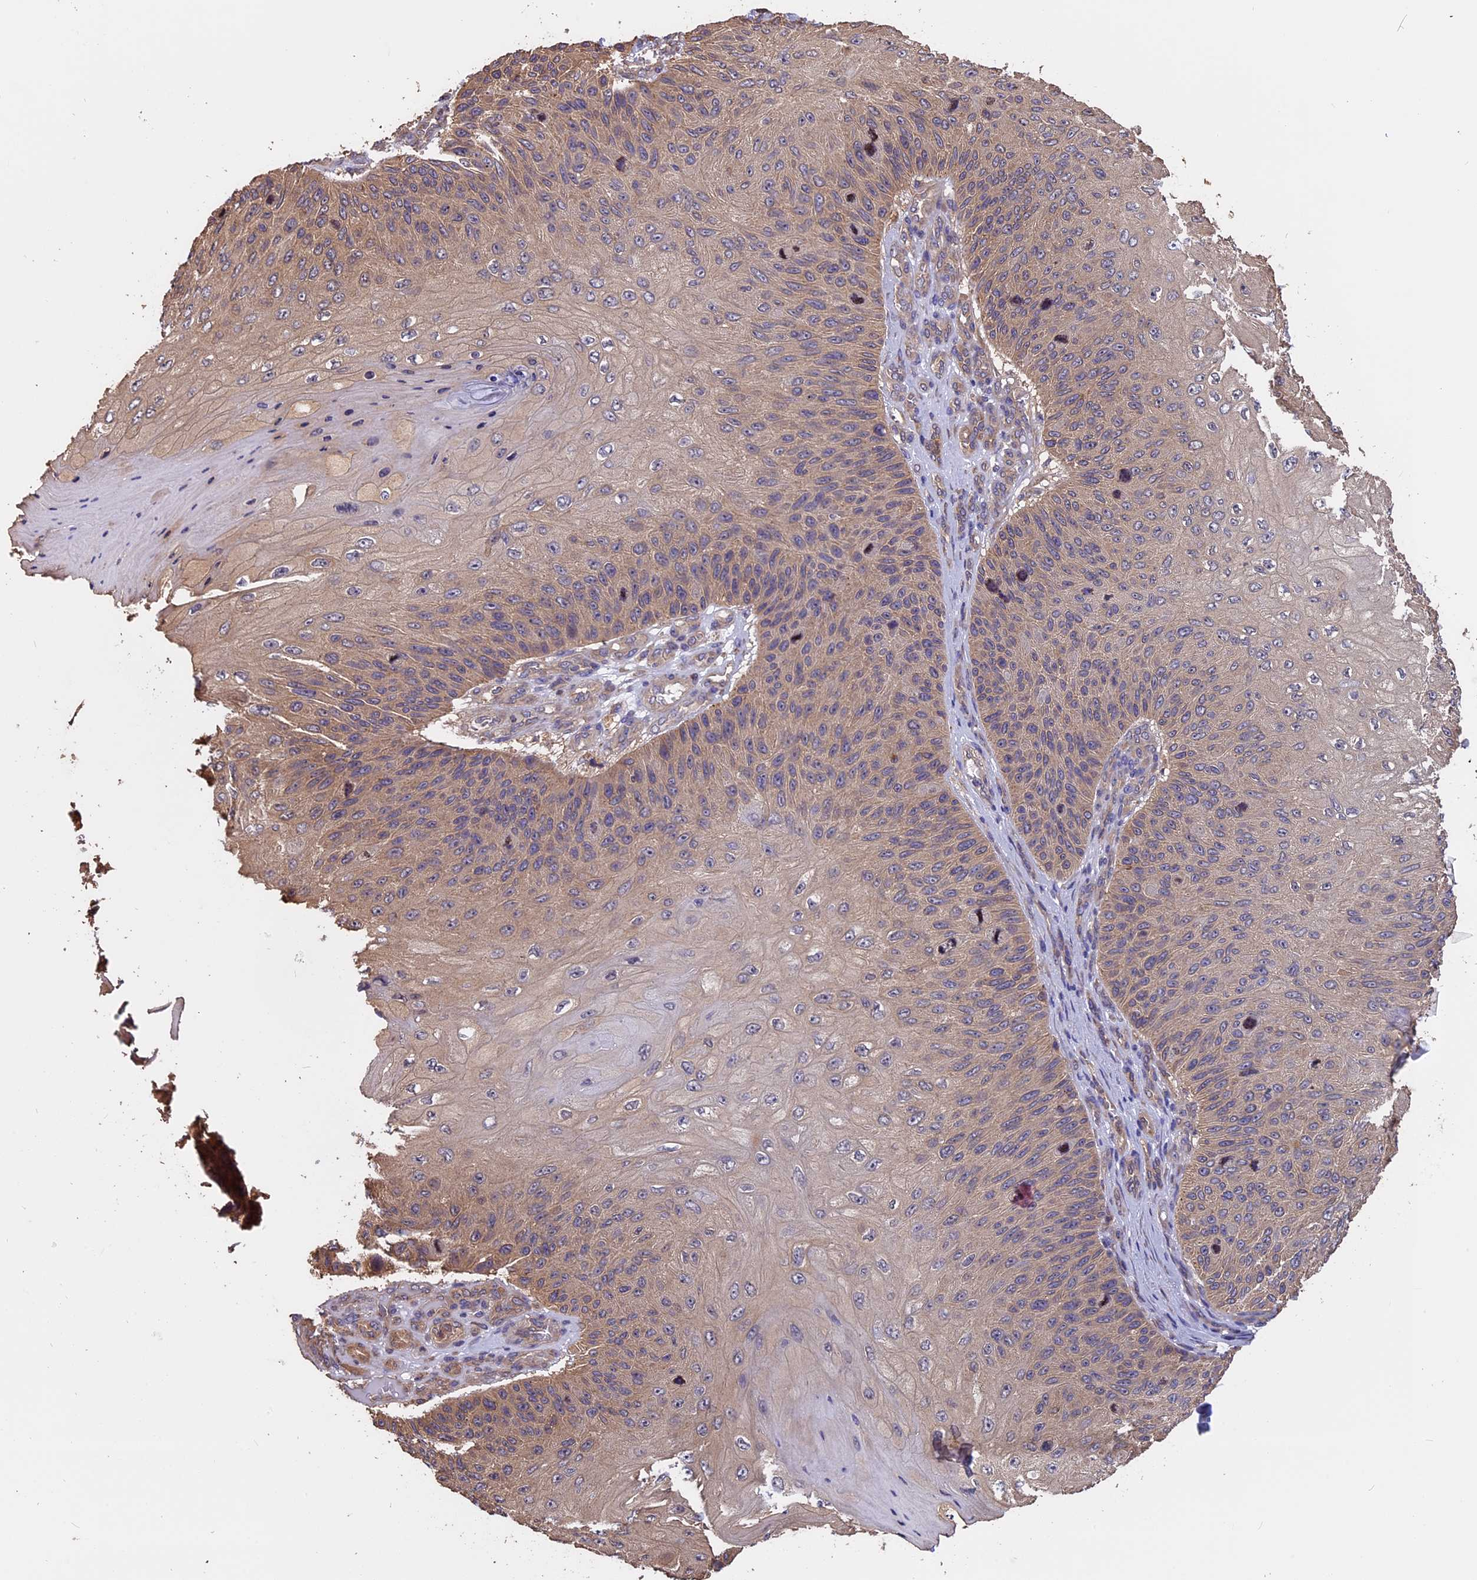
{"staining": {"intensity": "weak", "quantity": "25%-75%", "location": "cytoplasmic/membranous"}, "tissue": "skin cancer", "cell_type": "Tumor cells", "image_type": "cancer", "snomed": [{"axis": "morphology", "description": "Squamous cell carcinoma, NOS"}, {"axis": "topography", "description": "Skin"}], "caption": "Skin squamous cell carcinoma was stained to show a protein in brown. There is low levels of weak cytoplasmic/membranous expression in approximately 25%-75% of tumor cells.", "gene": "CHMP2A", "patient": {"sex": "female", "age": 88}}